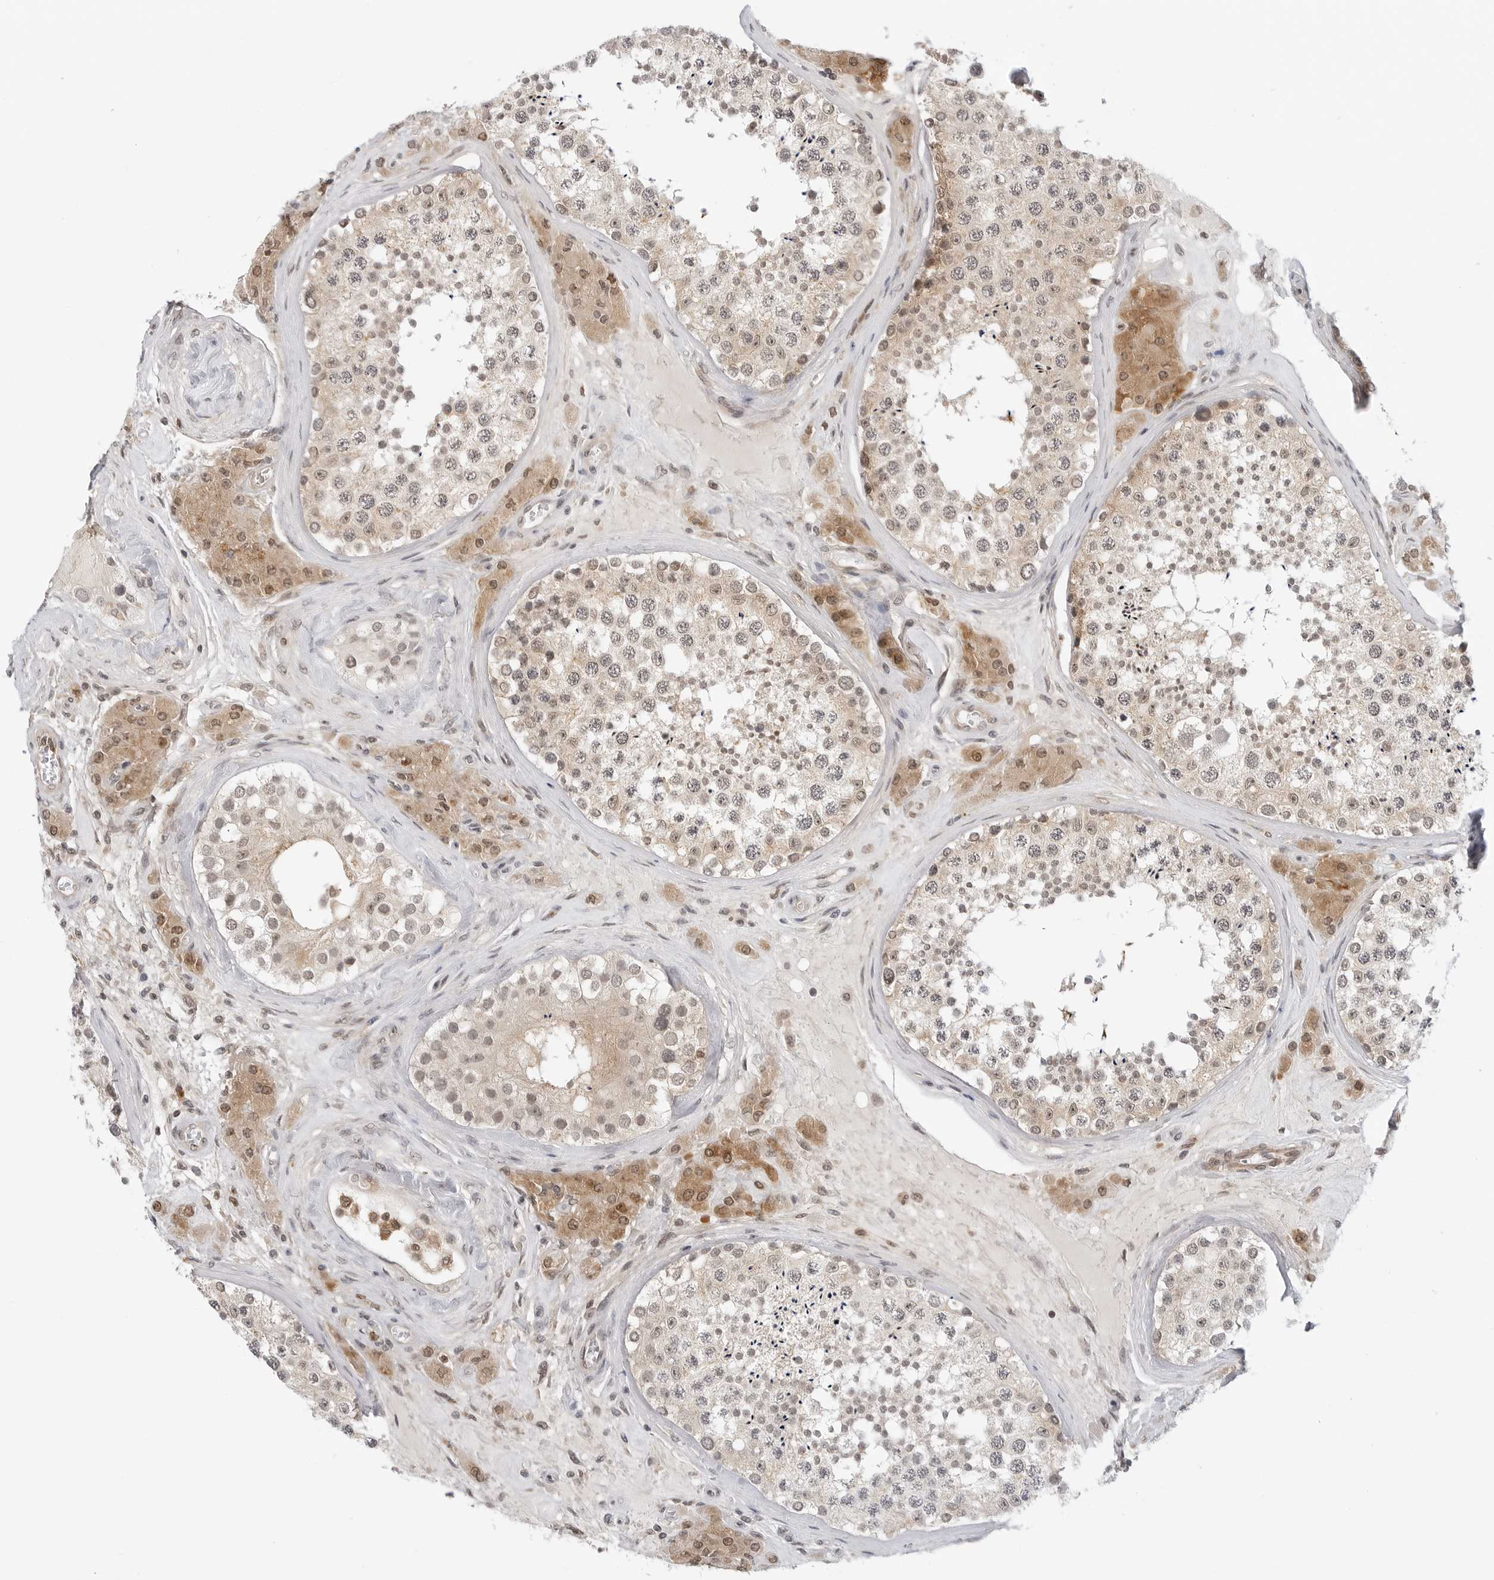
{"staining": {"intensity": "weak", "quantity": ">75%", "location": "cytoplasmic/membranous,nuclear"}, "tissue": "testis", "cell_type": "Cells in seminiferous ducts", "image_type": "normal", "snomed": [{"axis": "morphology", "description": "Normal tissue, NOS"}, {"axis": "topography", "description": "Testis"}], "caption": "DAB (3,3'-diaminobenzidine) immunohistochemical staining of benign human testis displays weak cytoplasmic/membranous,nuclear protein positivity in approximately >75% of cells in seminiferous ducts.", "gene": "MAP2K5", "patient": {"sex": "male", "age": 46}}